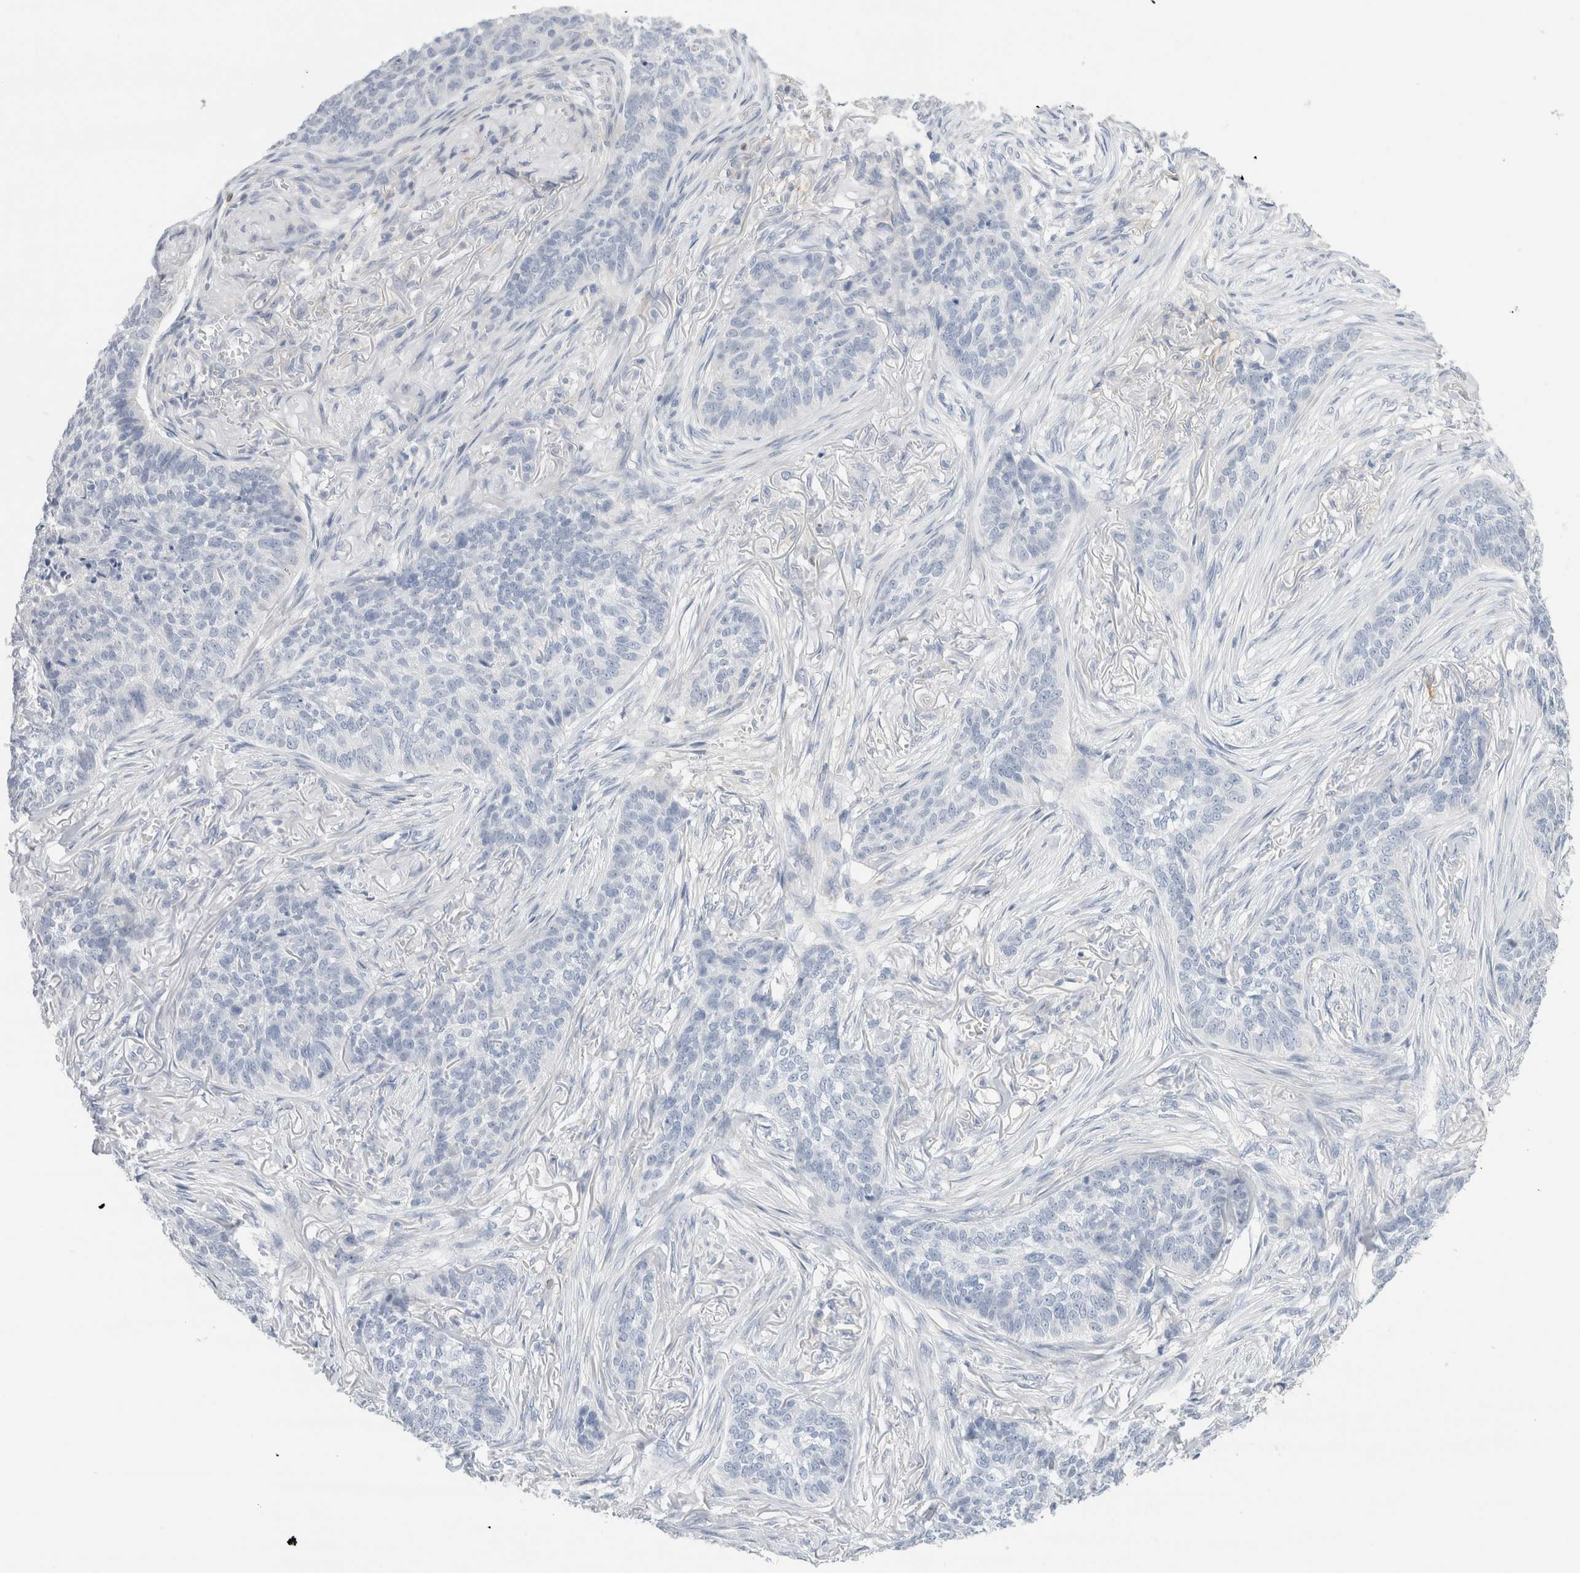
{"staining": {"intensity": "negative", "quantity": "none", "location": "none"}, "tissue": "skin cancer", "cell_type": "Tumor cells", "image_type": "cancer", "snomed": [{"axis": "morphology", "description": "Basal cell carcinoma"}, {"axis": "topography", "description": "Skin"}], "caption": "IHC image of neoplastic tissue: basal cell carcinoma (skin) stained with DAB (3,3'-diaminobenzidine) shows no significant protein expression in tumor cells.", "gene": "ADAM30", "patient": {"sex": "male", "age": 85}}